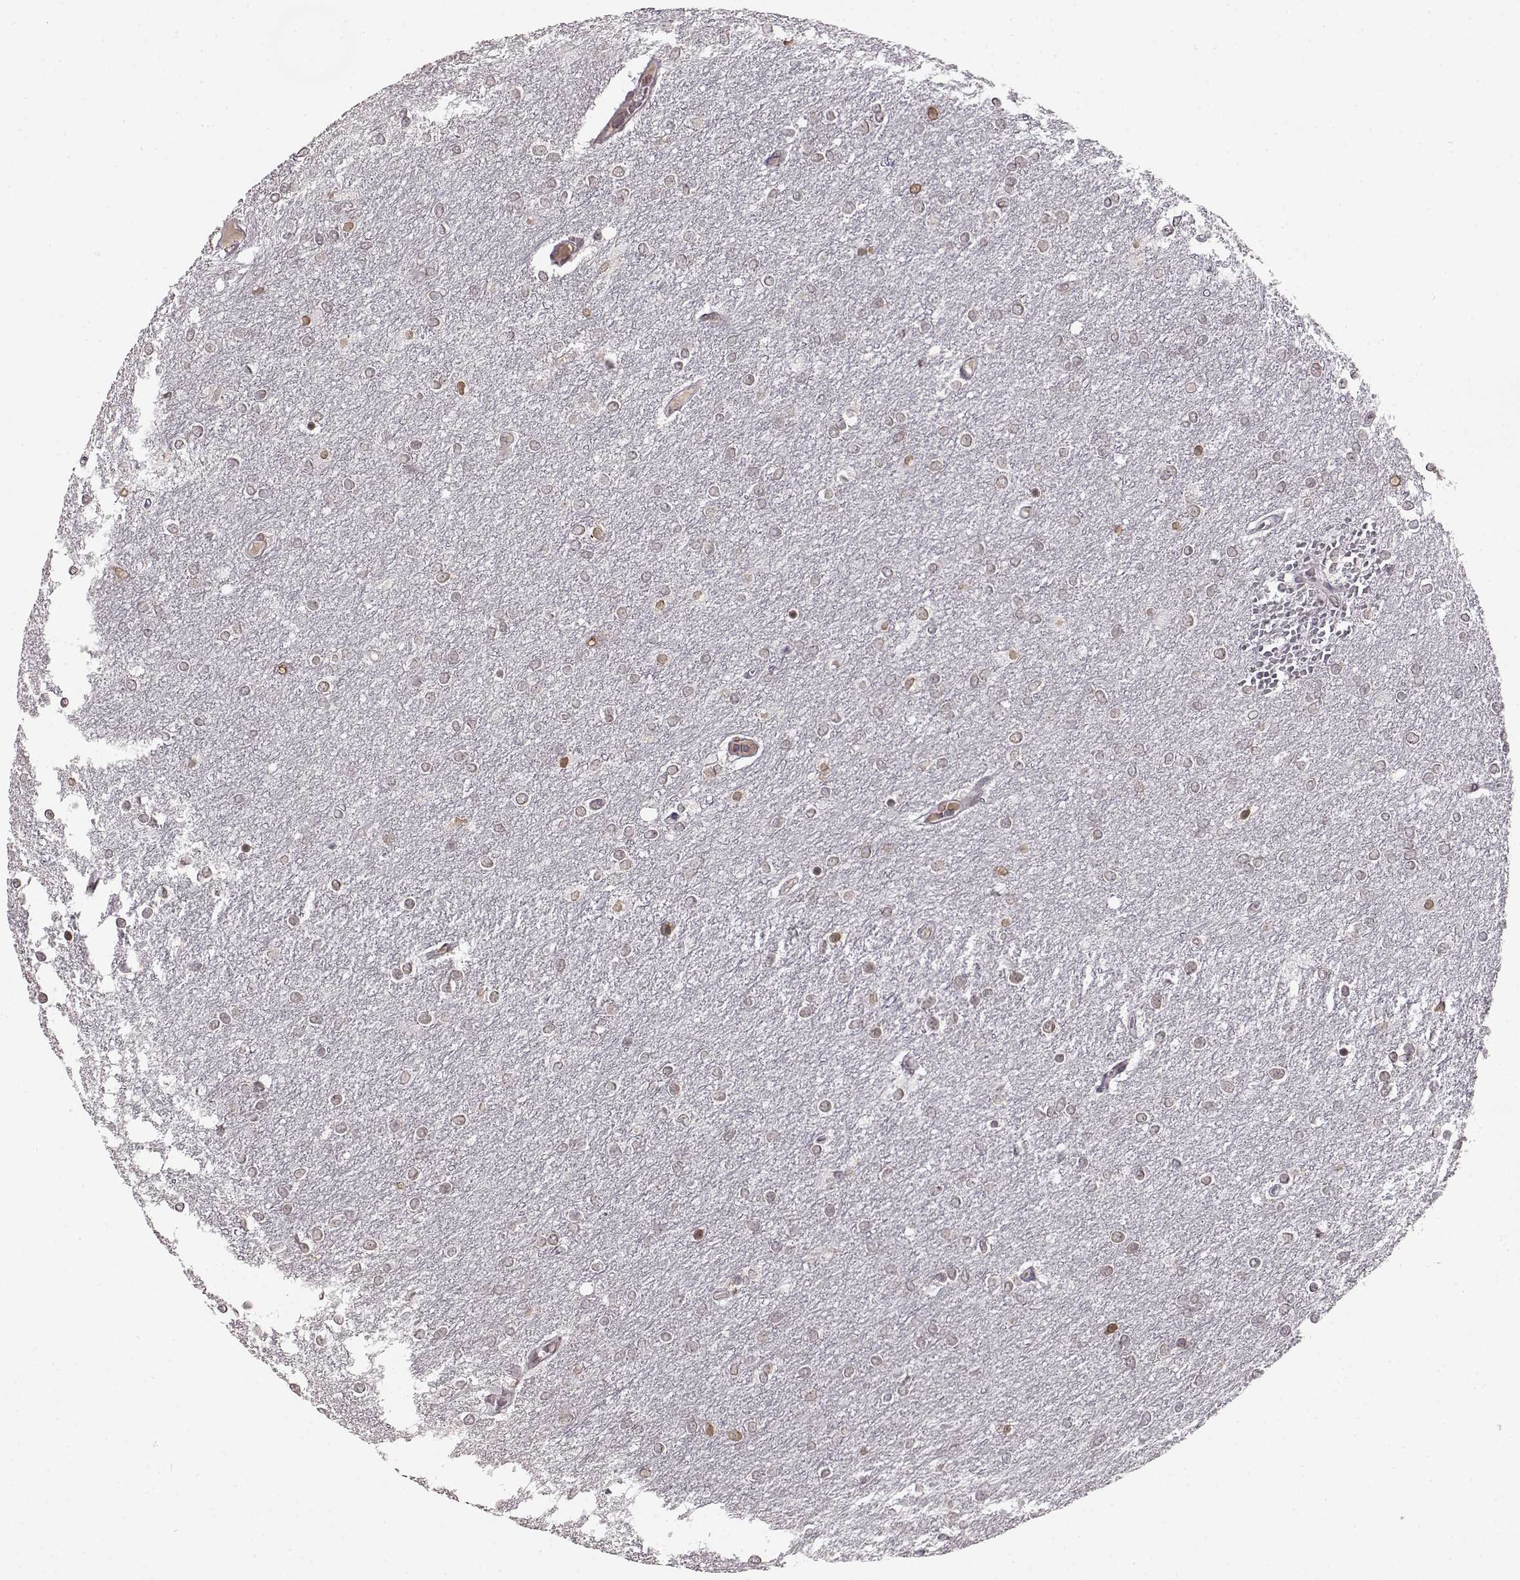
{"staining": {"intensity": "weak", "quantity": "<25%", "location": "cytoplasmic/membranous,nuclear"}, "tissue": "glioma", "cell_type": "Tumor cells", "image_type": "cancer", "snomed": [{"axis": "morphology", "description": "Glioma, malignant, High grade"}, {"axis": "topography", "description": "Brain"}], "caption": "DAB (3,3'-diaminobenzidine) immunohistochemical staining of human glioma displays no significant positivity in tumor cells.", "gene": "DCAF12", "patient": {"sex": "female", "age": 61}}